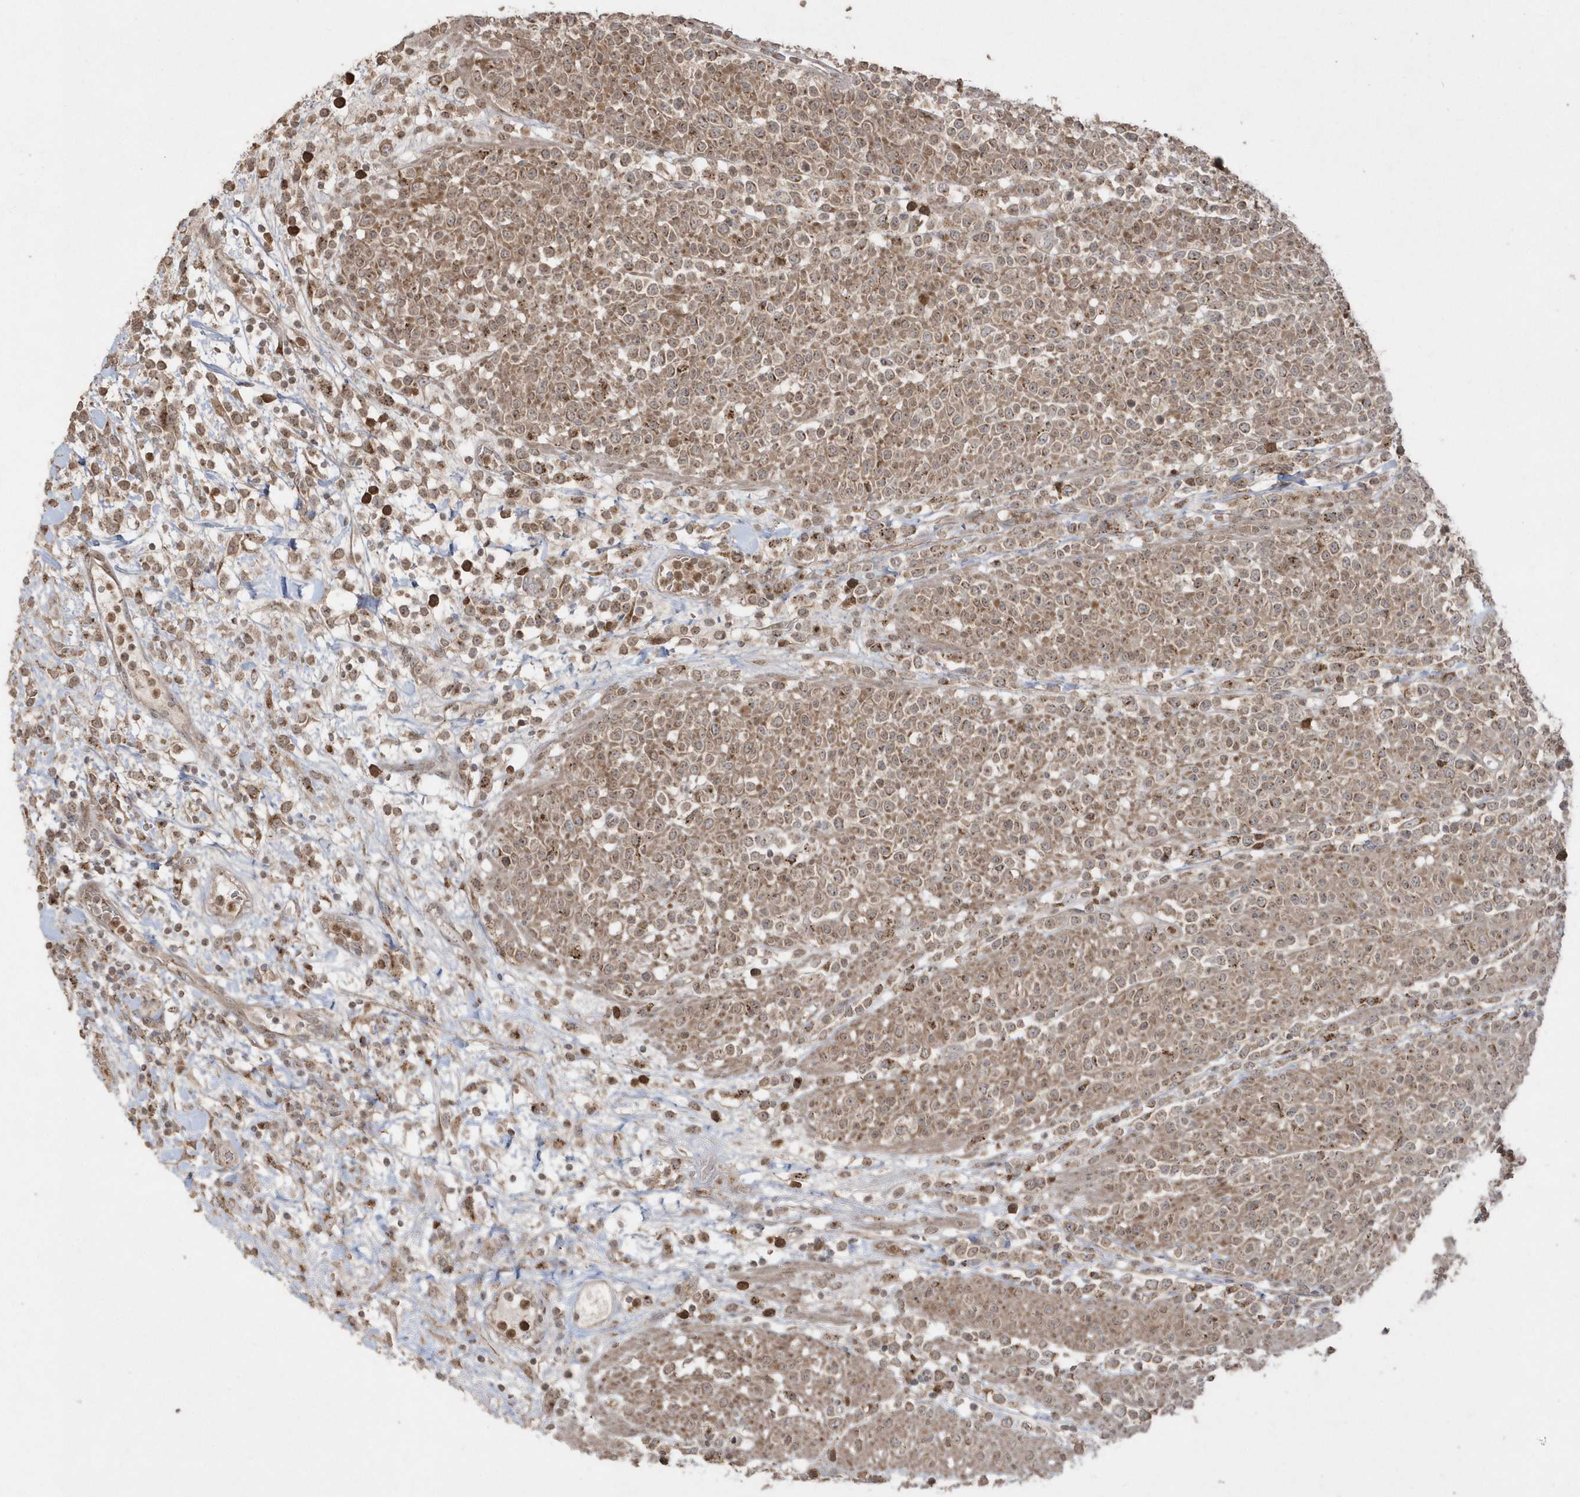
{"staining": {"intensity": "moderate", "quantity": ">75%", "location": "cytoplasmic/membranous"}, "tissue": "lymphoma", "cell_type": "Tumor cells", "image_type": "cancer", "snomed": [{"axis": "morphology", "description": "Malignant lymphoma, non-Hodgkin's type, High grade"}, {"axis": "topography", "description": "Colon"}], "caption": "The micrograph demonstrates immunohistochemical staining of lymphoma. There is moderate cytoplasmic/membranous positivity is appreciated in approximately >75% of tumor cells.", "gene": "GEMIN6", "patient": {"sex": "female", "age": 53}}